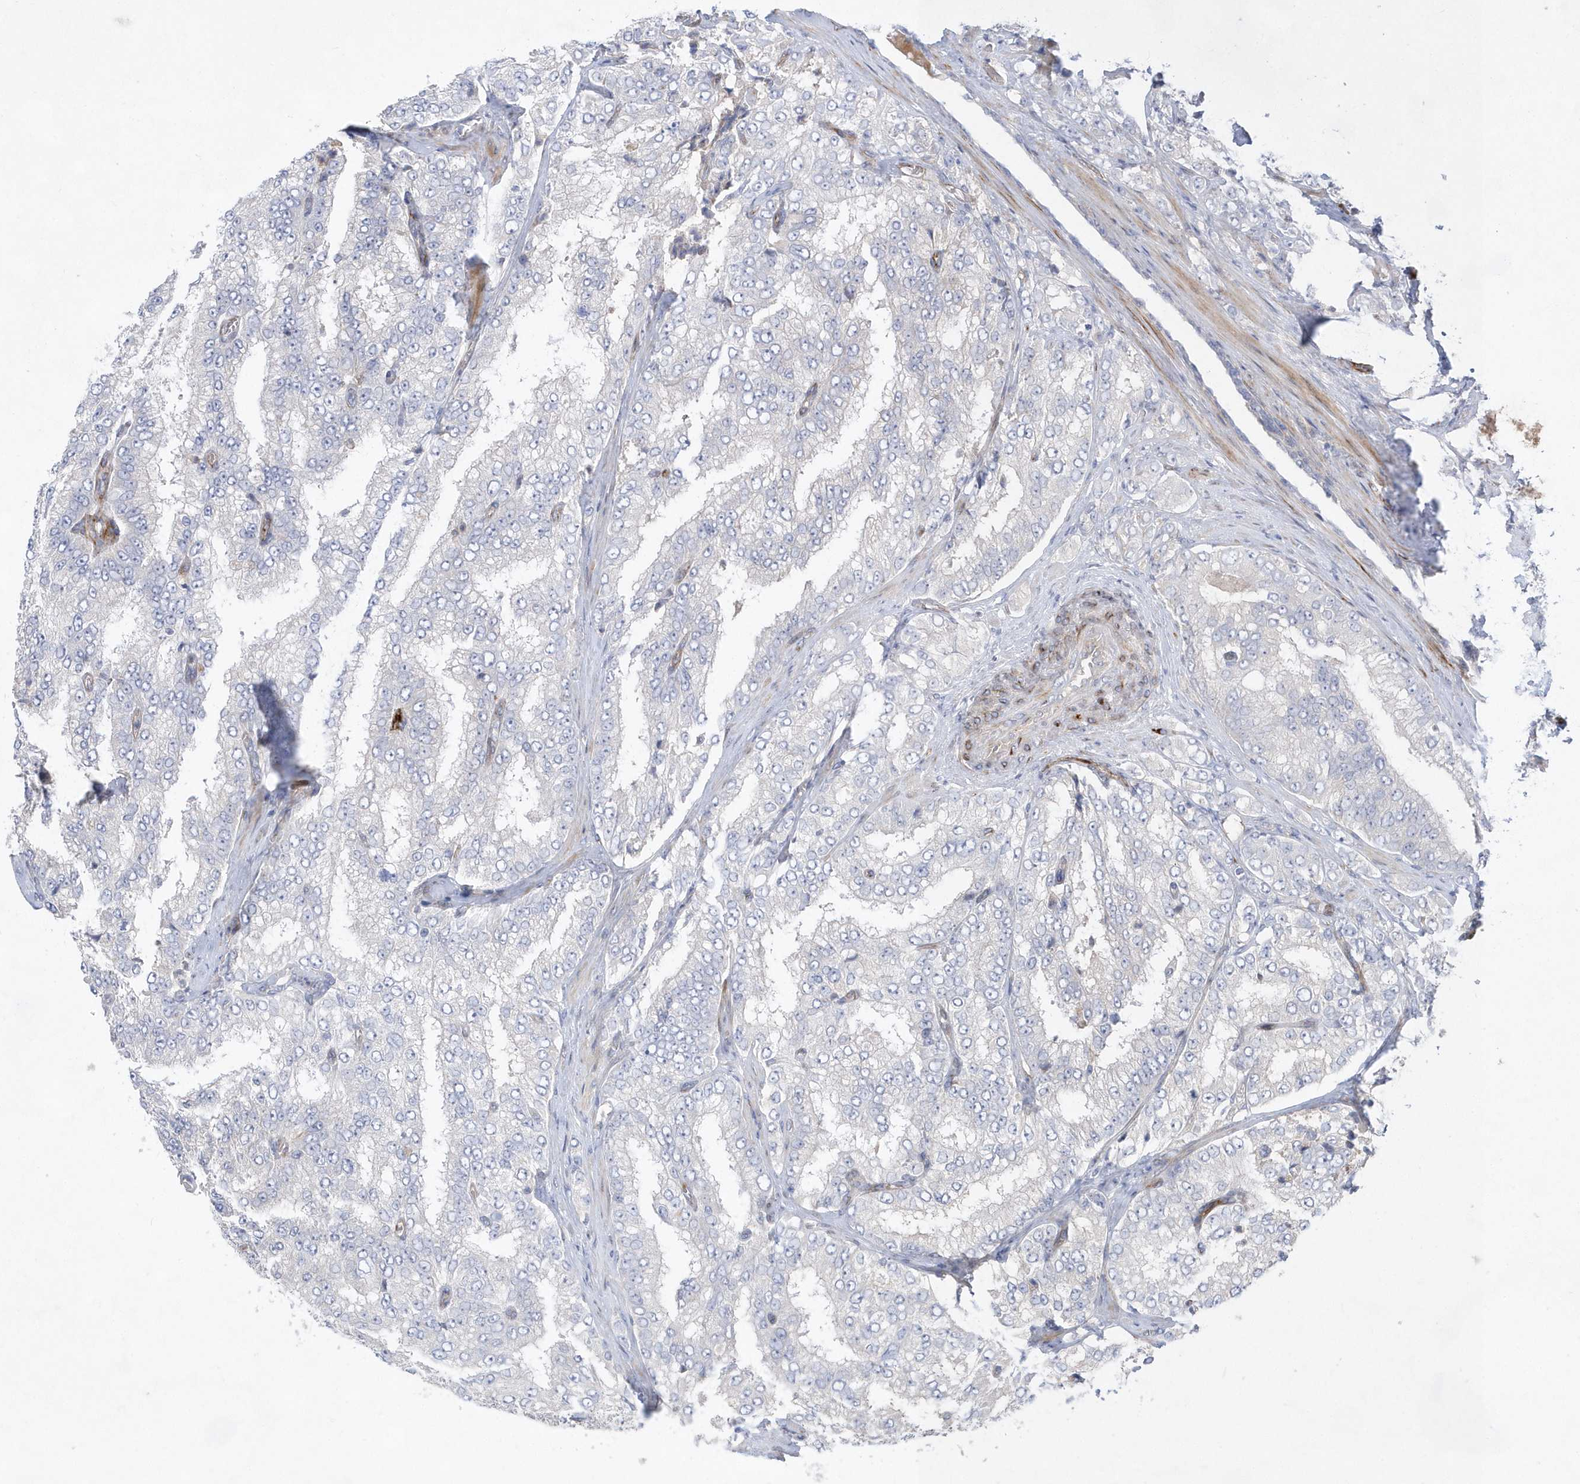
{"staining": {"intensity": "negative", "quantity": "none", "location": "none"}, "tissue": "prostate cancer", "cell_type": "Tumor cells", "image_type": "cancer", "snomed": [{"axis": "morphology", "description": "Adenocarcinoma, High grade"}, {"axis": "topography", "description": "Prostate"}], "caption": "DAB immunohistochemical staining of prostate cancer (high-grade adenocarcinoma) displays no significant staining in tumor cells.", "gene": "TMEM132B", "patient": {"sex": "male", "age": 58}}